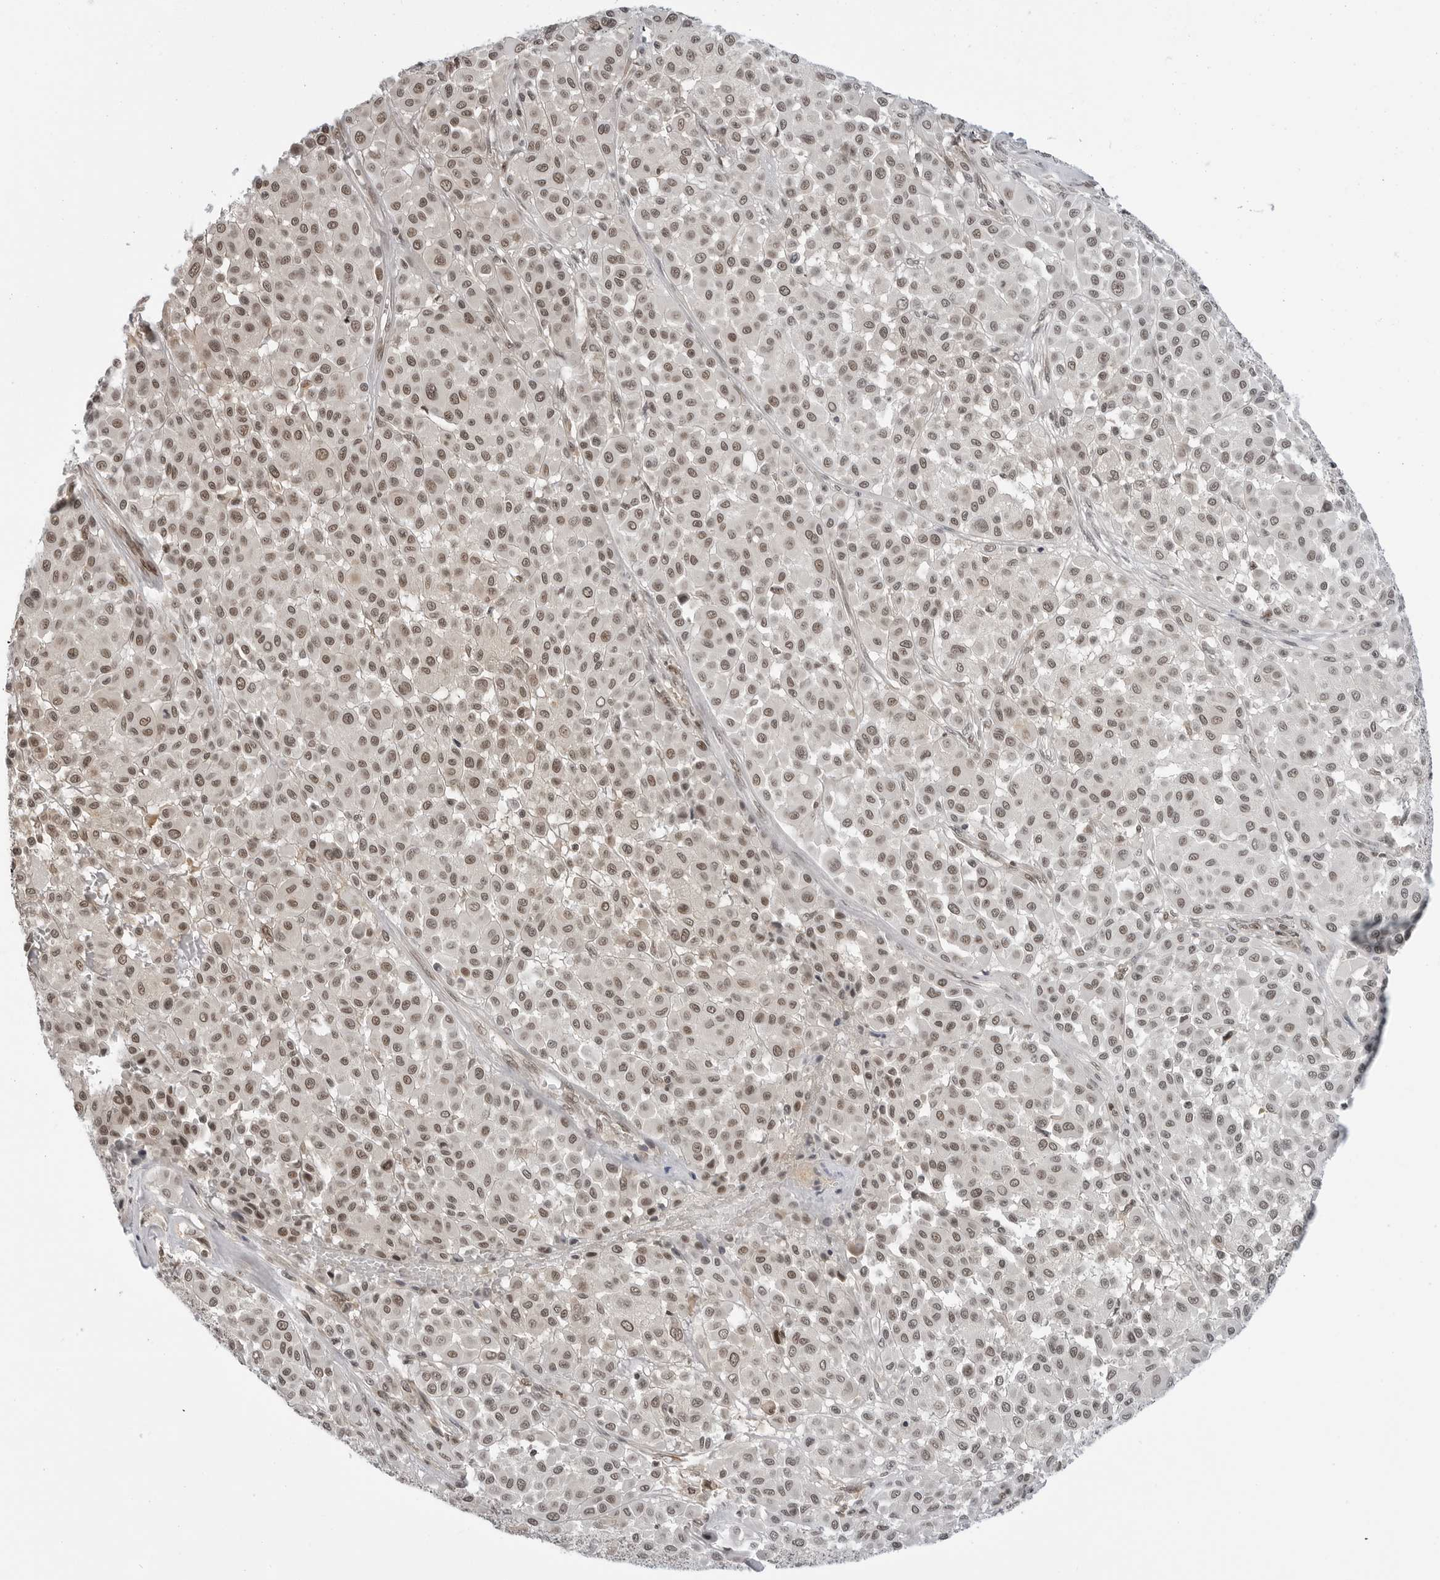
{"staining": {"intensity": "moderate", "quantity": ">75%", "location": "nuclear"}, "tissue": "melanoma", "cell_type": "Tumor cells", "image_type": "cancer", "snomed": [{"axis": "morphology", "description": "Malignant melanoma, Metastatic site"}, {"axis": "topography", "description": "Soft tissue"}], "caption": "Human melanoma stained for a protein (brown) displays moderate nuclear positive positivity in approximately >75% of tumor cells.", "gene": "C8orf33", "patient": {"sex": "male", "age": 41}}